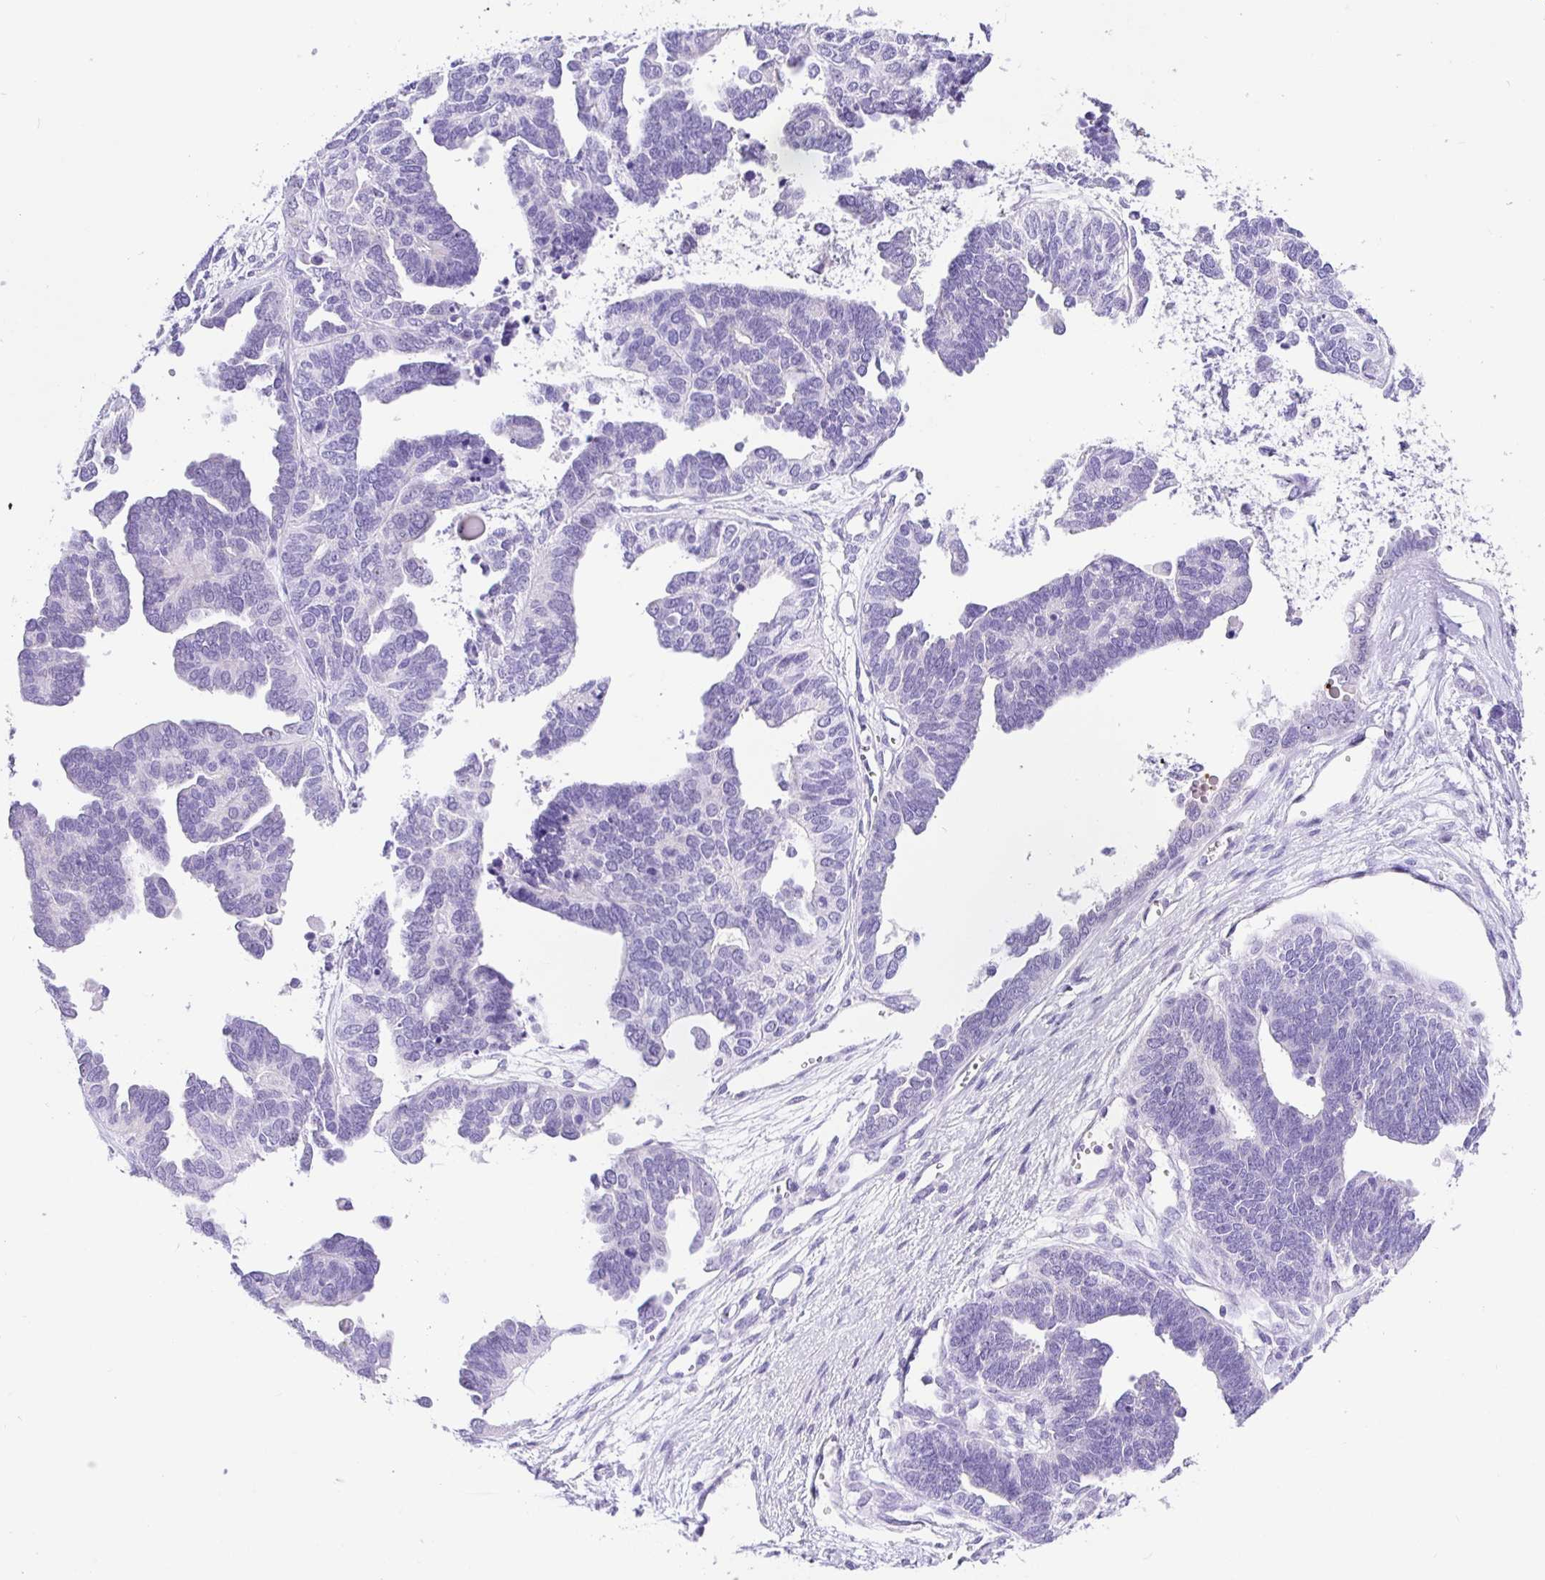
{"staining": {"intensity": "negative", "quantity": "none", "location": "none"}, "tissue": "ovarian cancer", "cell_type": "Tumor cells", "image_type": "cancer", "snomed": [{"axis": "morphology", "description": "Cystadenocarcinoma, serous, NOS"}, {"axis": "topography", "description": "Ovary"}], "caption": "Immunohistochemical staining of ovarian serous cystadenocarcinoma reveals no significant expression in tumor cells.", "gene": "PRAMEF19", "patient": {"sex": "female", "age": 51}}